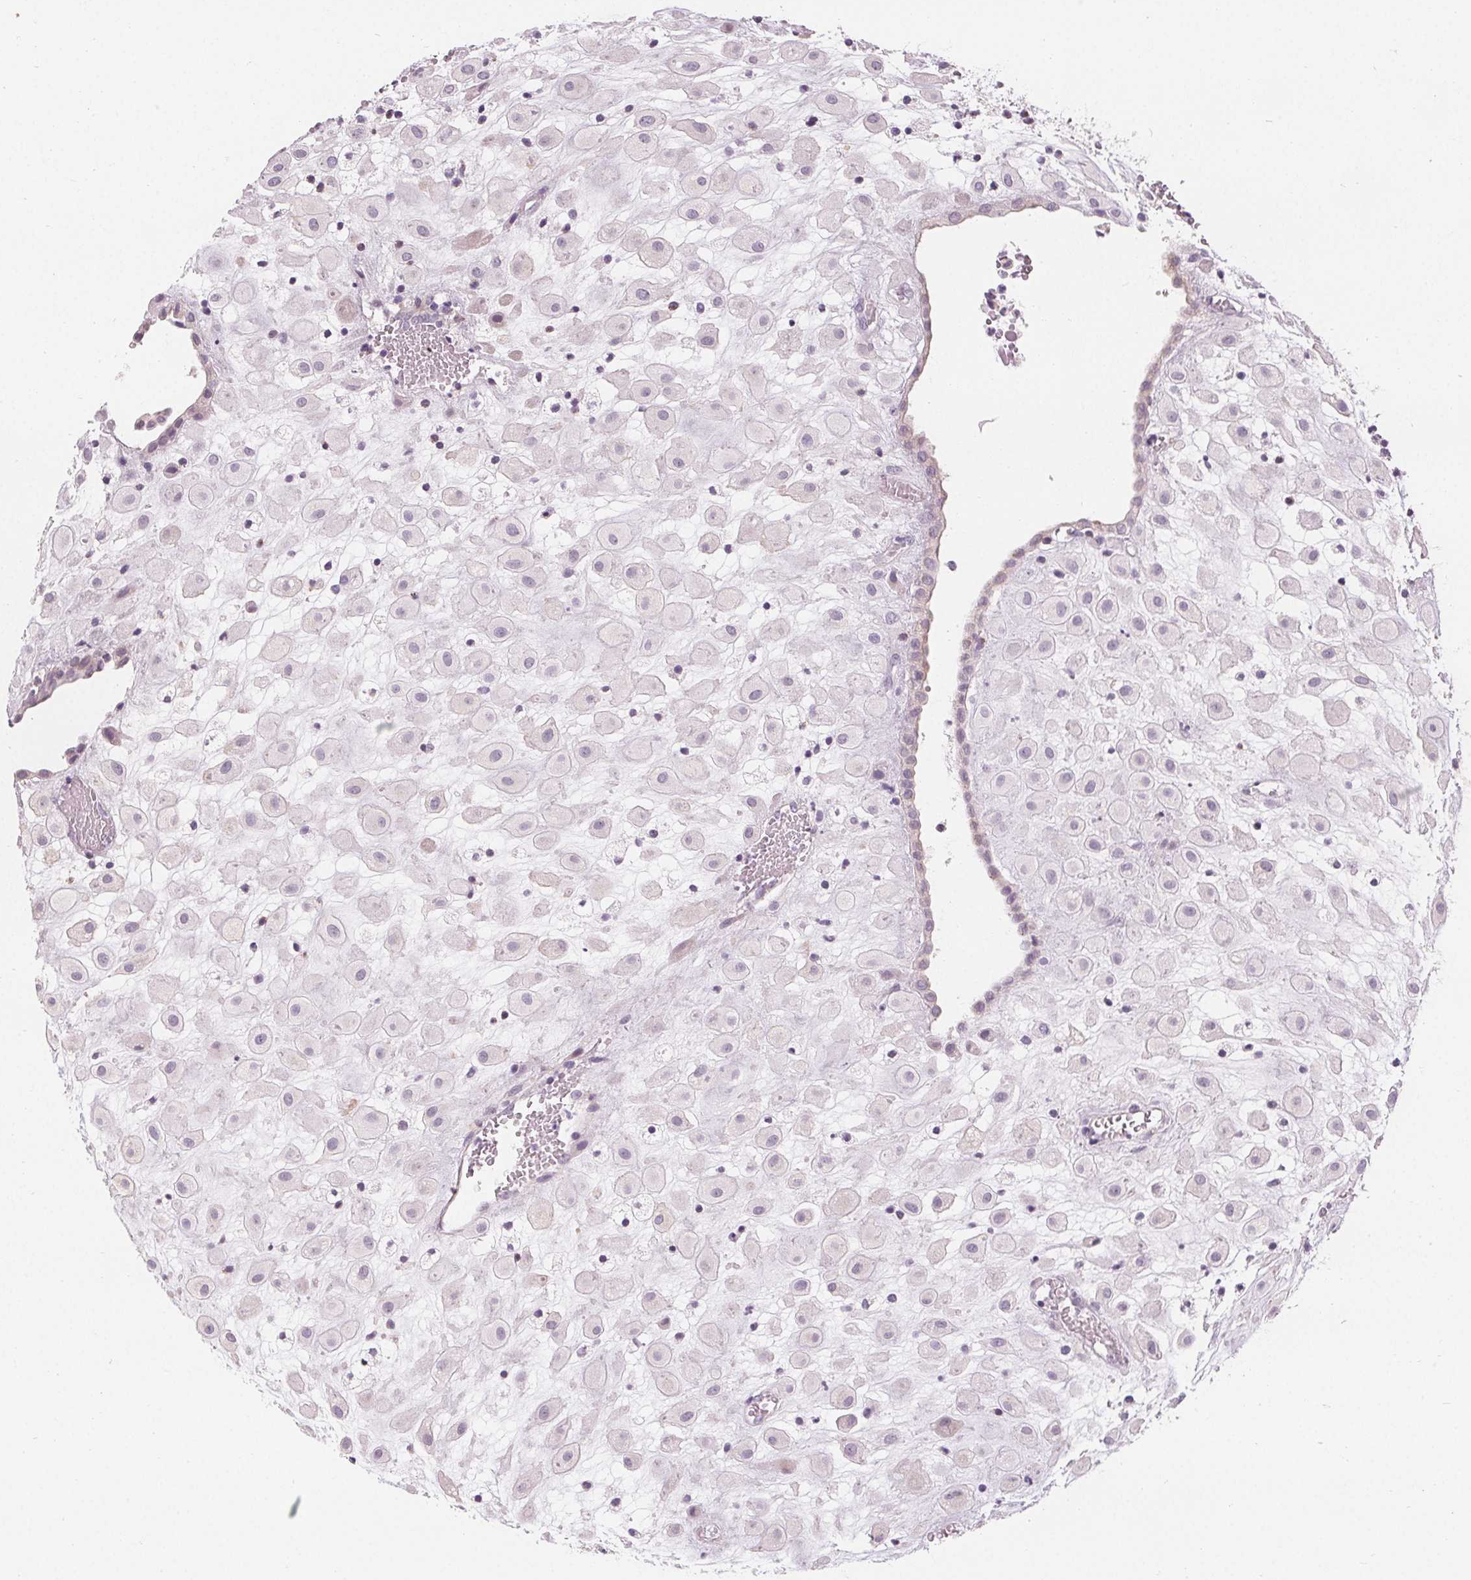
{"staining": {"intensity": "negative", "quantity": "none", "location": "none"}, "tissue": "placenta", "cell_type": "Decidual cells", "image_type": "normal", "snomed": [{"axis": "morphology", "description": "Normal tissue, NOS"}, {"axis": "topography", "description": "Placenta"}], "caption": "Immunohistochemical staining of benign human placenta exhibits no significant positivity in decidual cells.", "gene": "HOPX", "patient": {"sex": "female", "age": 24}}